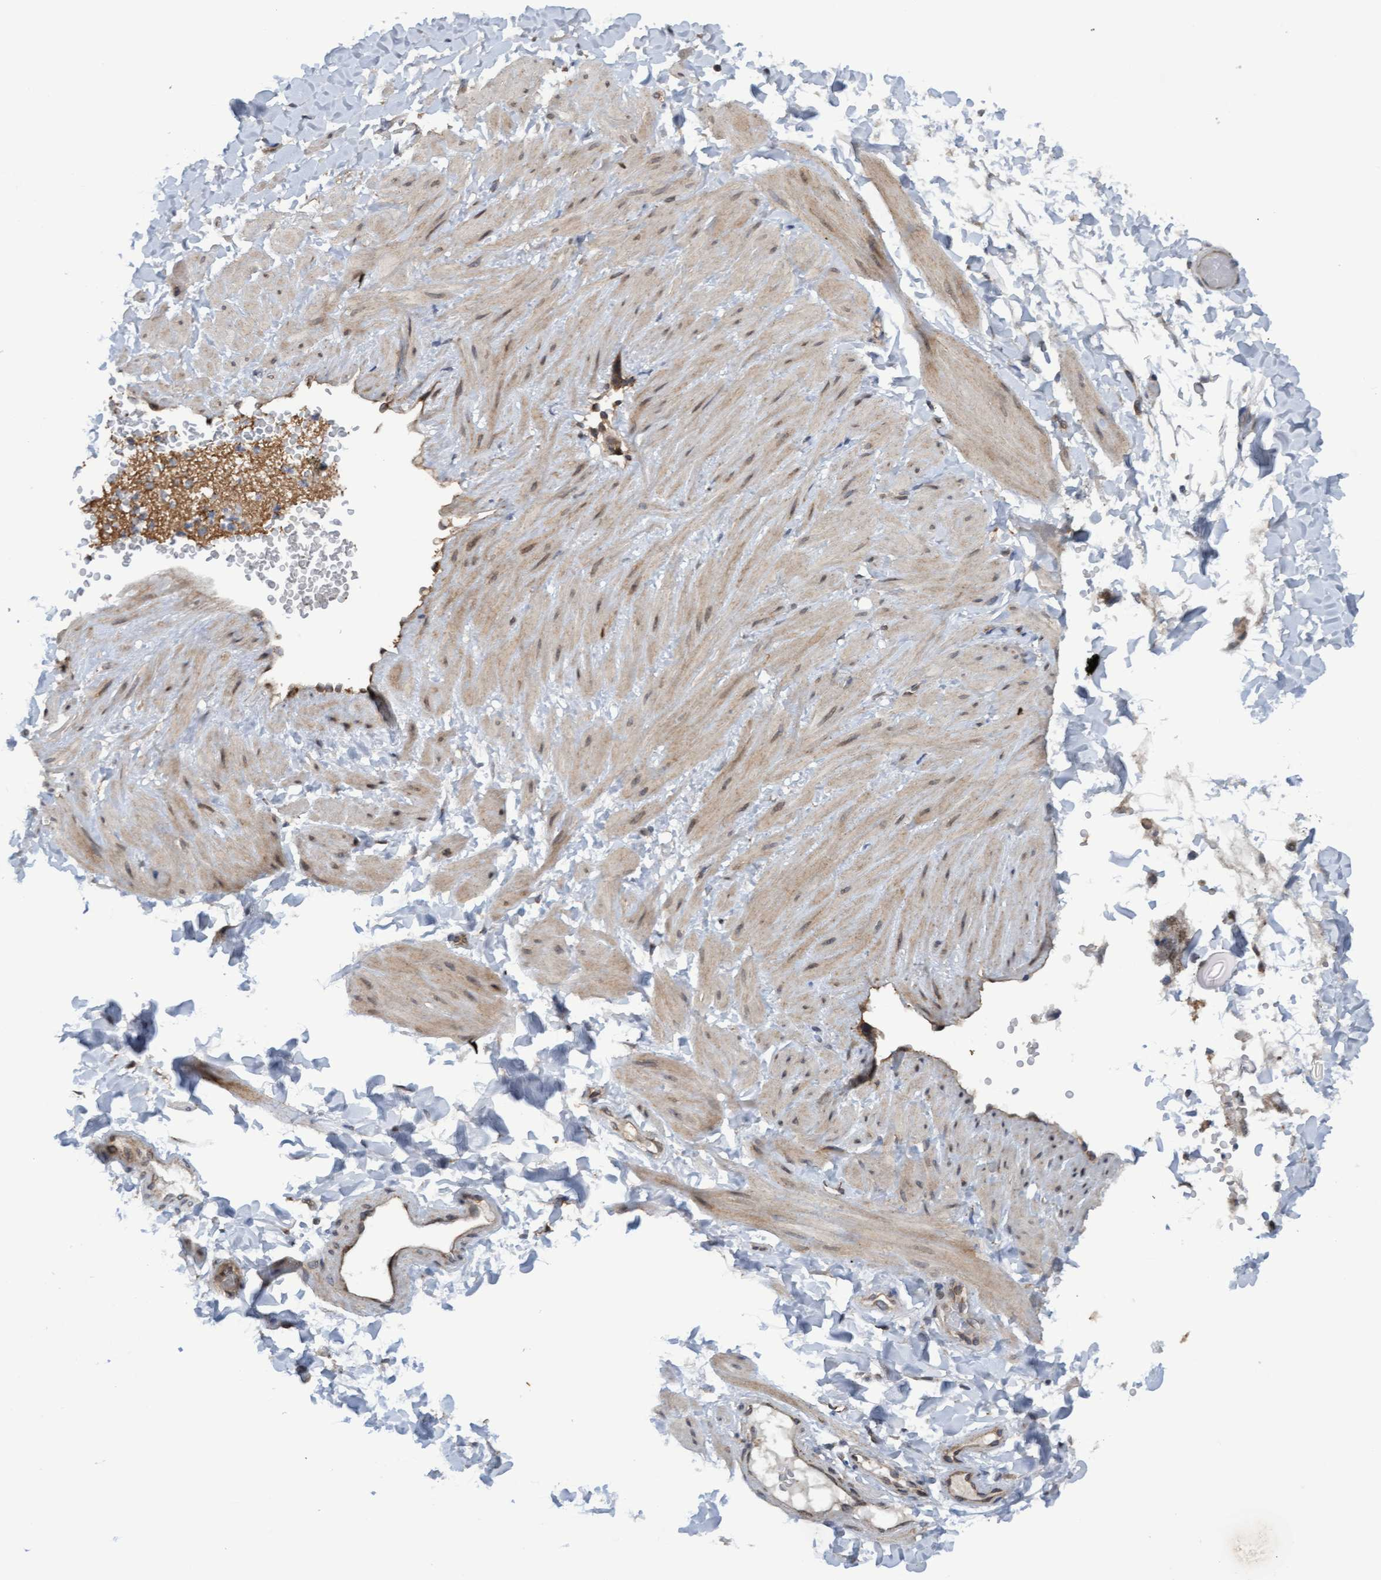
{"staining": {"intensity": "moderate", "quantity": "25%-75%", "location": "cytoplasmic/membranous"}, "tissue": "adipose tissue", "cell_type": "Adipocytes", "image_type": "normal", "snomed": [{"axis": "morphology", "description": "Normal tissue, NOS"}, {"axis": "topography", "description": "Adipose tissue"}, {"axis": "topography", "description": "Vascular tissue"}, {"axis": "topography", "description": "Peripheral nerve tissue"}], "caption": "DAB immunohistochemical staining of benign human adipose tissue shows moderate cytoplasmic/membranous protein positivity in approximately 25%-75% of adipocytes.", "gene": "MGLL", "patient": {"sex": "male", "age": 25}}